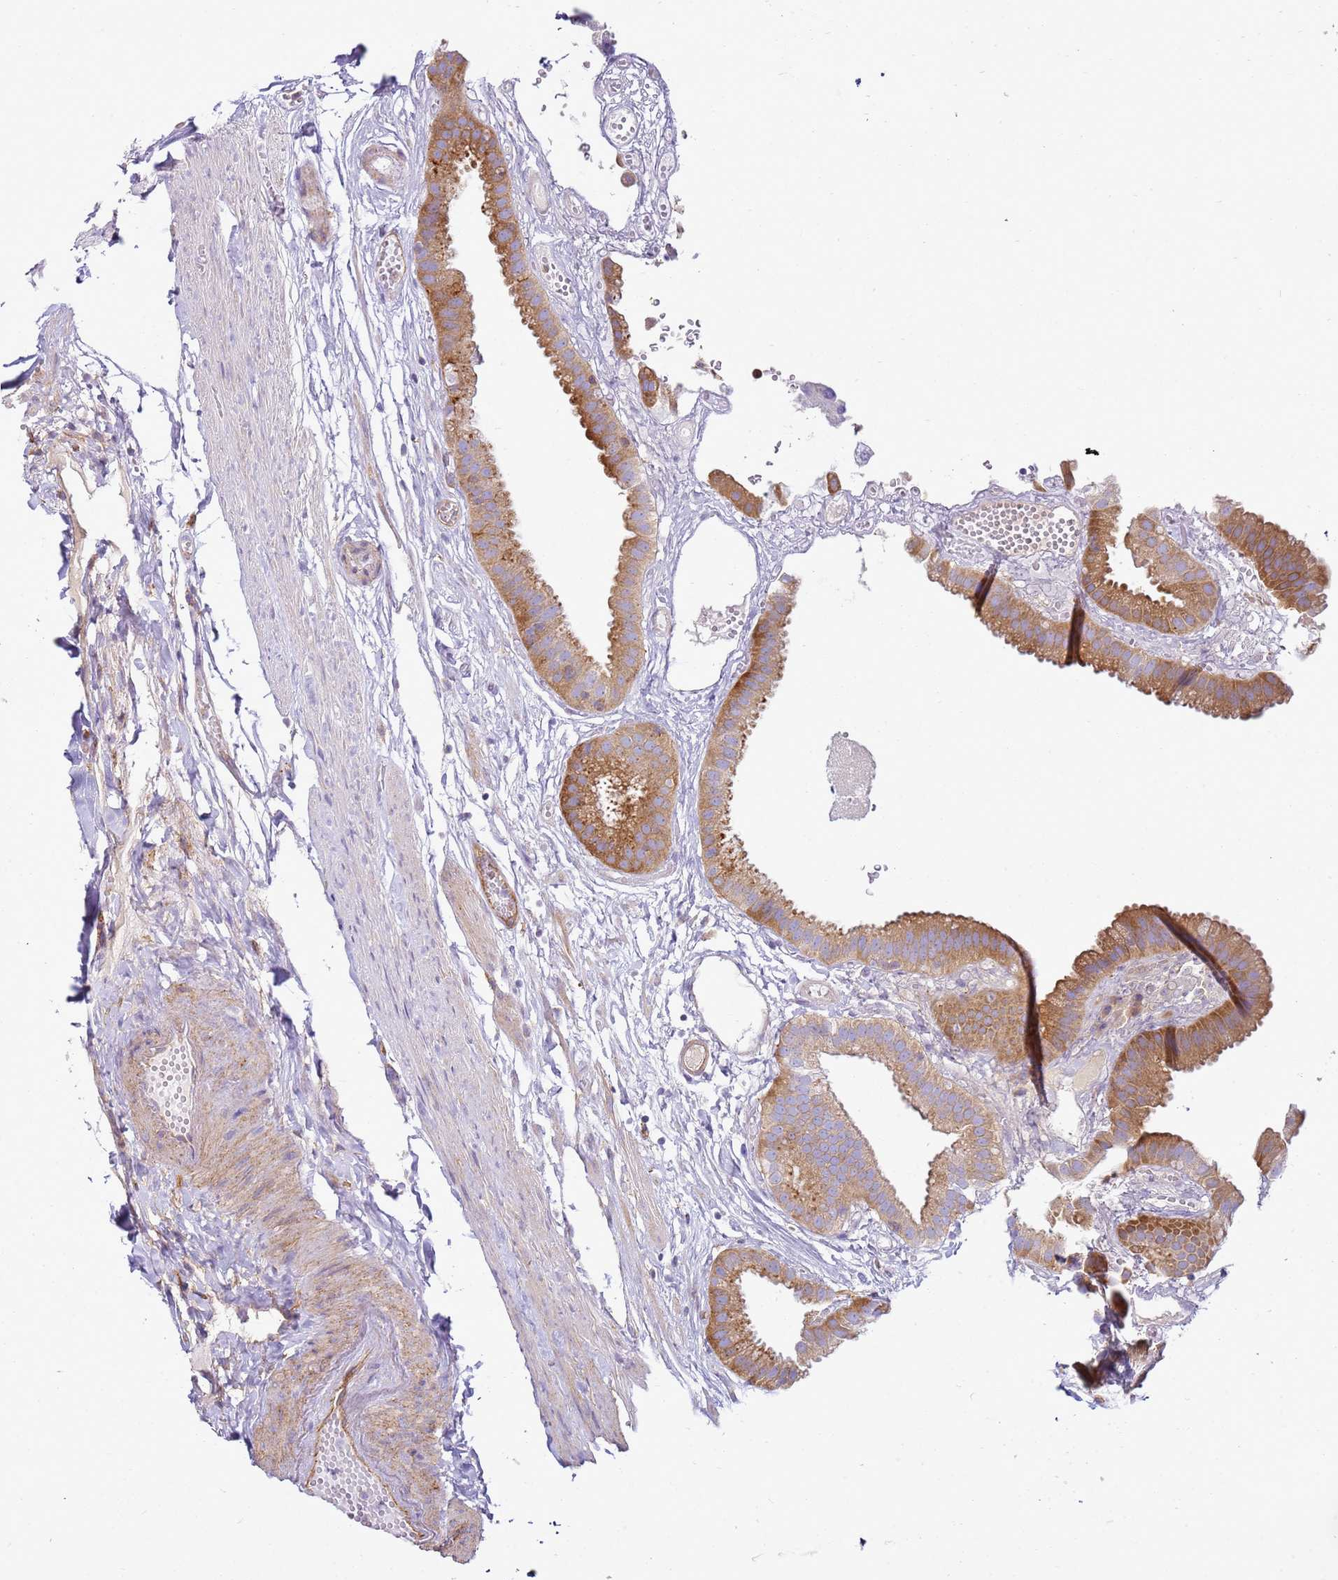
{"staining": {"intensity": "moderate", "quantity": ">75%", "location": "cytoplasmic/membranous"}, "tissue": "gallbladder", "cell_type": "Glandular cells", "image_type": "normal", "snomed": [{"axis": "morphology", "description": "Normal tissue, NOS"}, {"axis": "topography", "description": "Gallbladder"}], "caption": "Moderate cytoplasmic/membranous protein expression is appreciated in about >75% of glandular cells in gallbladder.", "gene": "SNX21", "patient": {"sex": "female", "age": 61}}